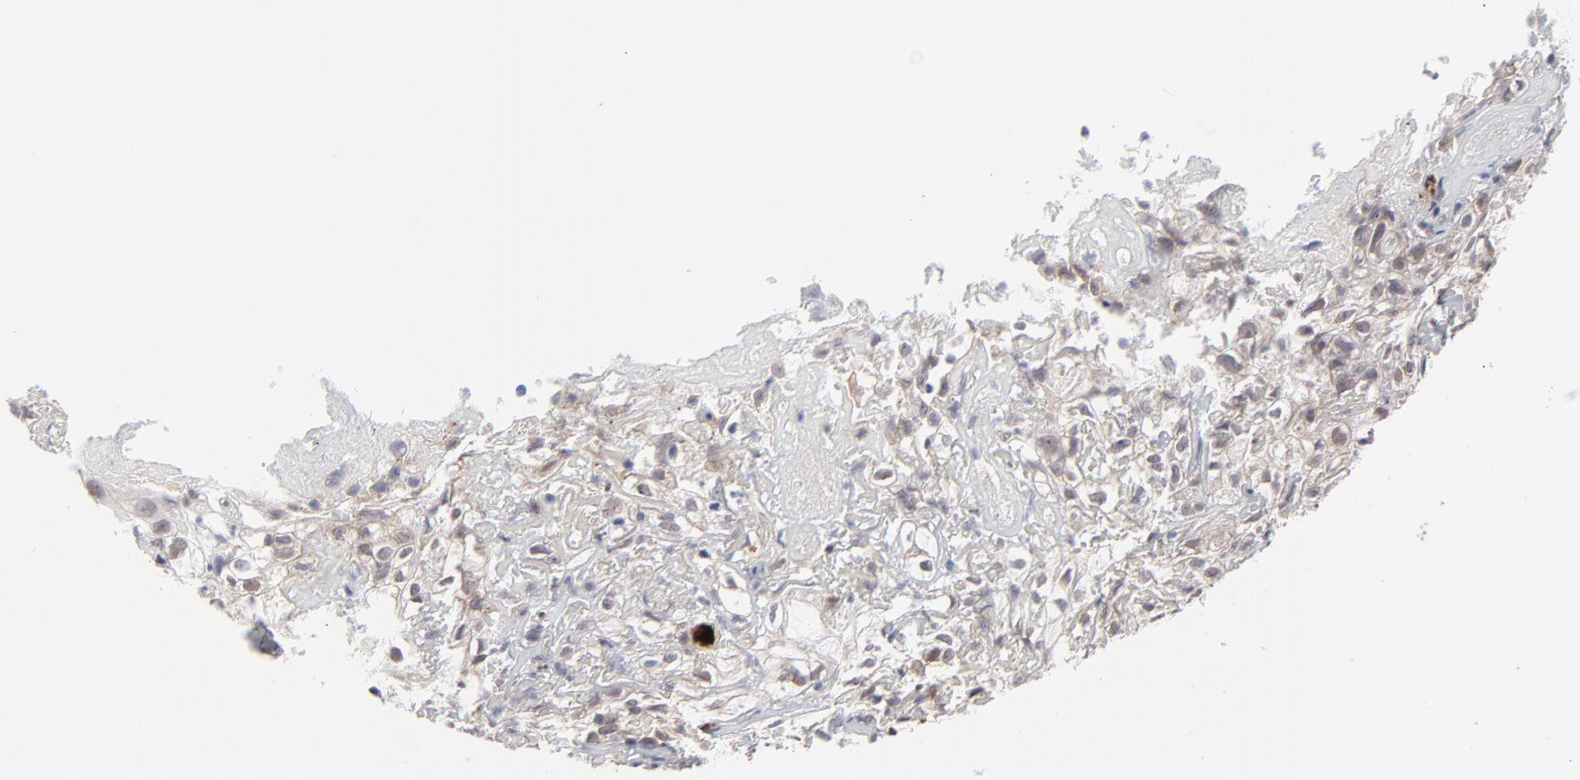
{"staining": {"intensity": "weak", "quantity": "25%-75%", "location": "nuclear"}, "tissue": "skin cancer", "cell_type": "Tumor cells", "image_type": "cancer", "snomed": [{"axis": "morphology", "description": "Squamous cell carcinoma, NOS"}, {"axis": "topography", "description": "Skin"}], "caption": "Immunohistochemical staining of human skin squamous cell carcinoma shows low levels of weak nuclear staining in approximately 25%-75% of tumor cells.", "gene": "NBN", "patient": {"sex": "male", "age": 65}}